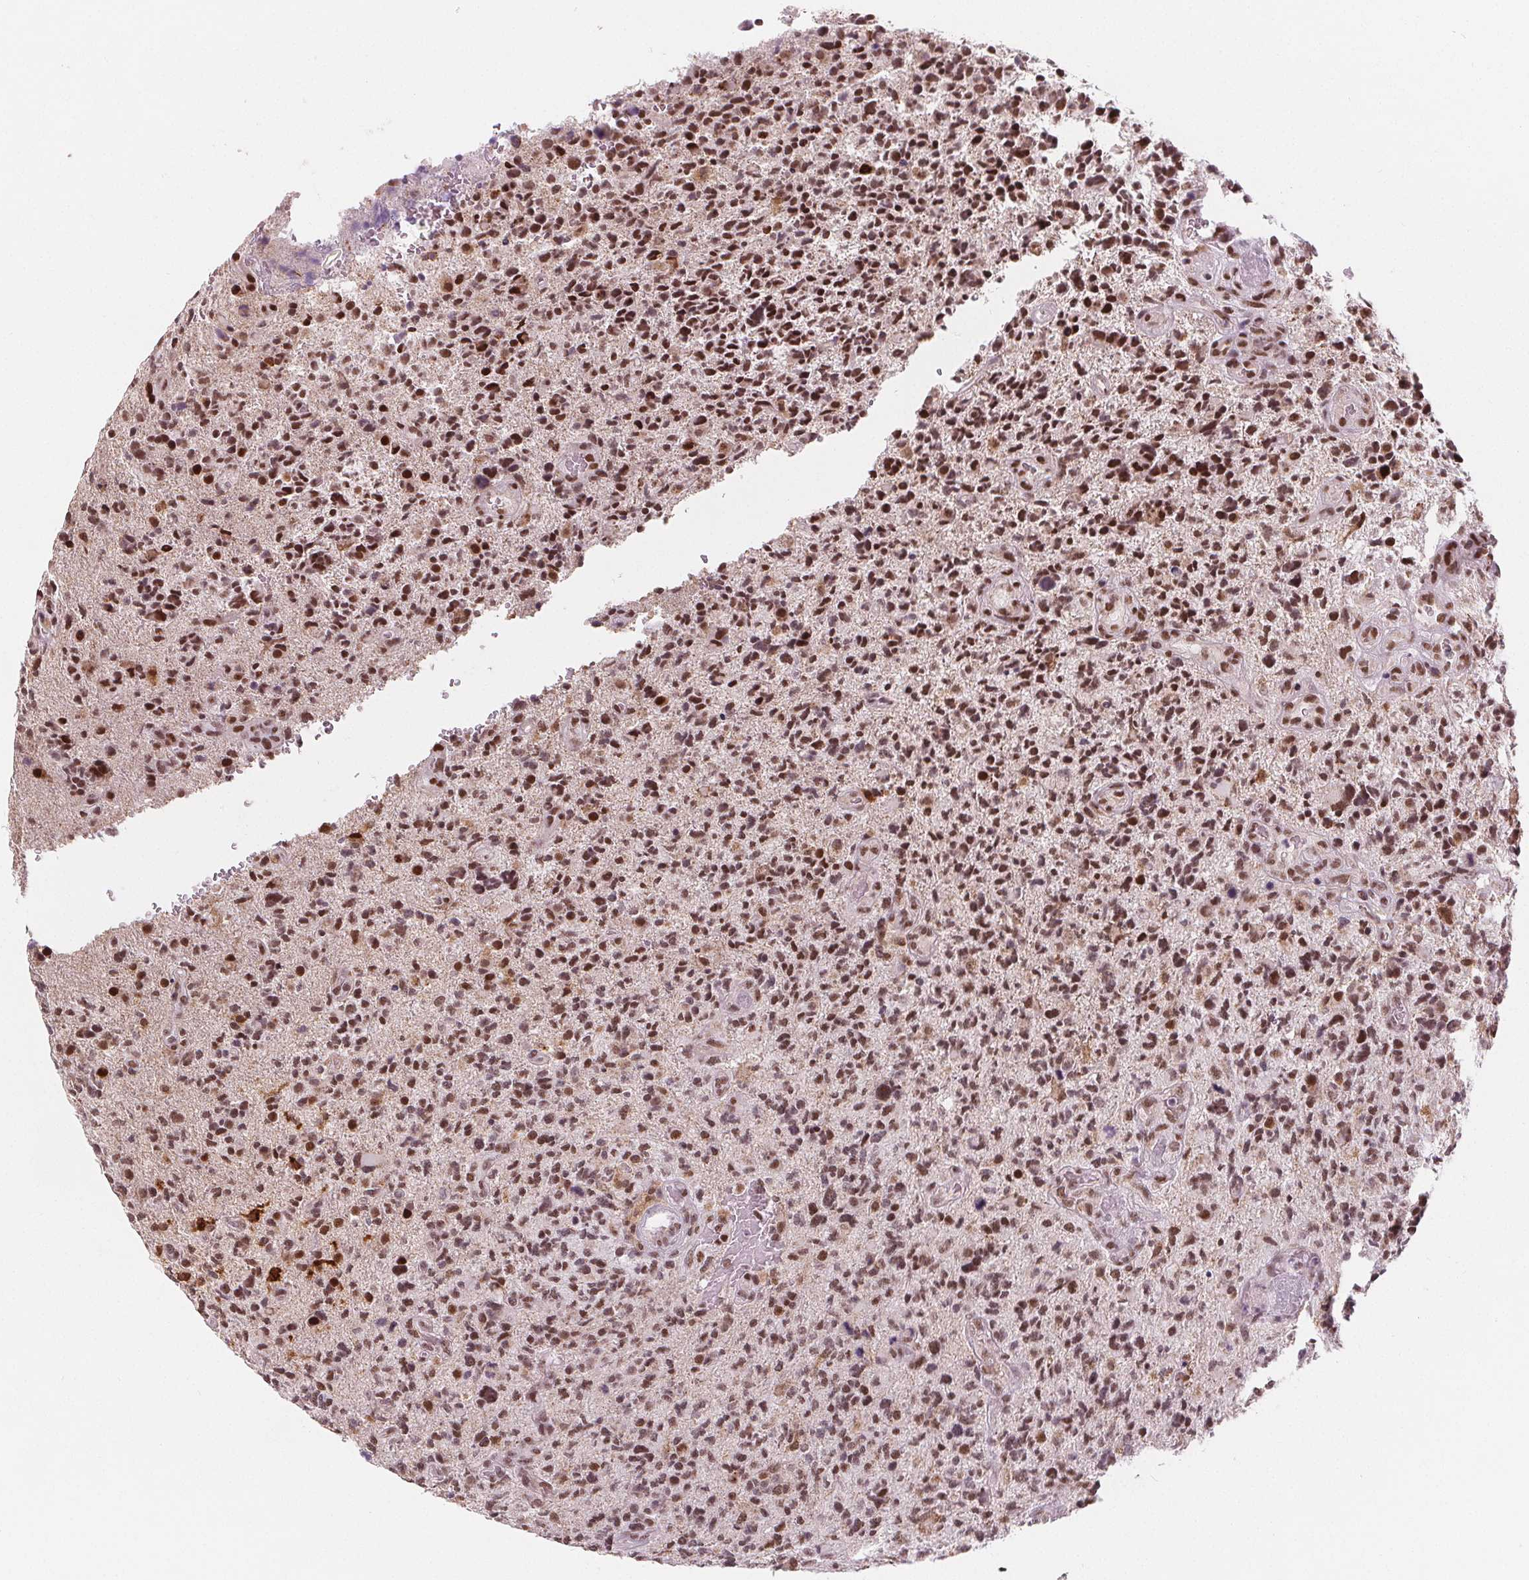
{"staining": {"intensity": "moderate", "quantity": "25%-75%", "location": "nuclear"}, "tissue": "glioma", "cell_type": "Tumor cells", "image_type": "cancer", "snomed": [{"axis": "morphology", "description": "Glioma, malignant, High grade"}, {"axis": "topography", "description": "Brain"}], "caption": "IHC of human glioma demonstrates medium levels of moderate nuclear staining in about 25%-75% of tumor cells.", "gene": "DPM2", "patient": {"sex": "female", "age": 71}}